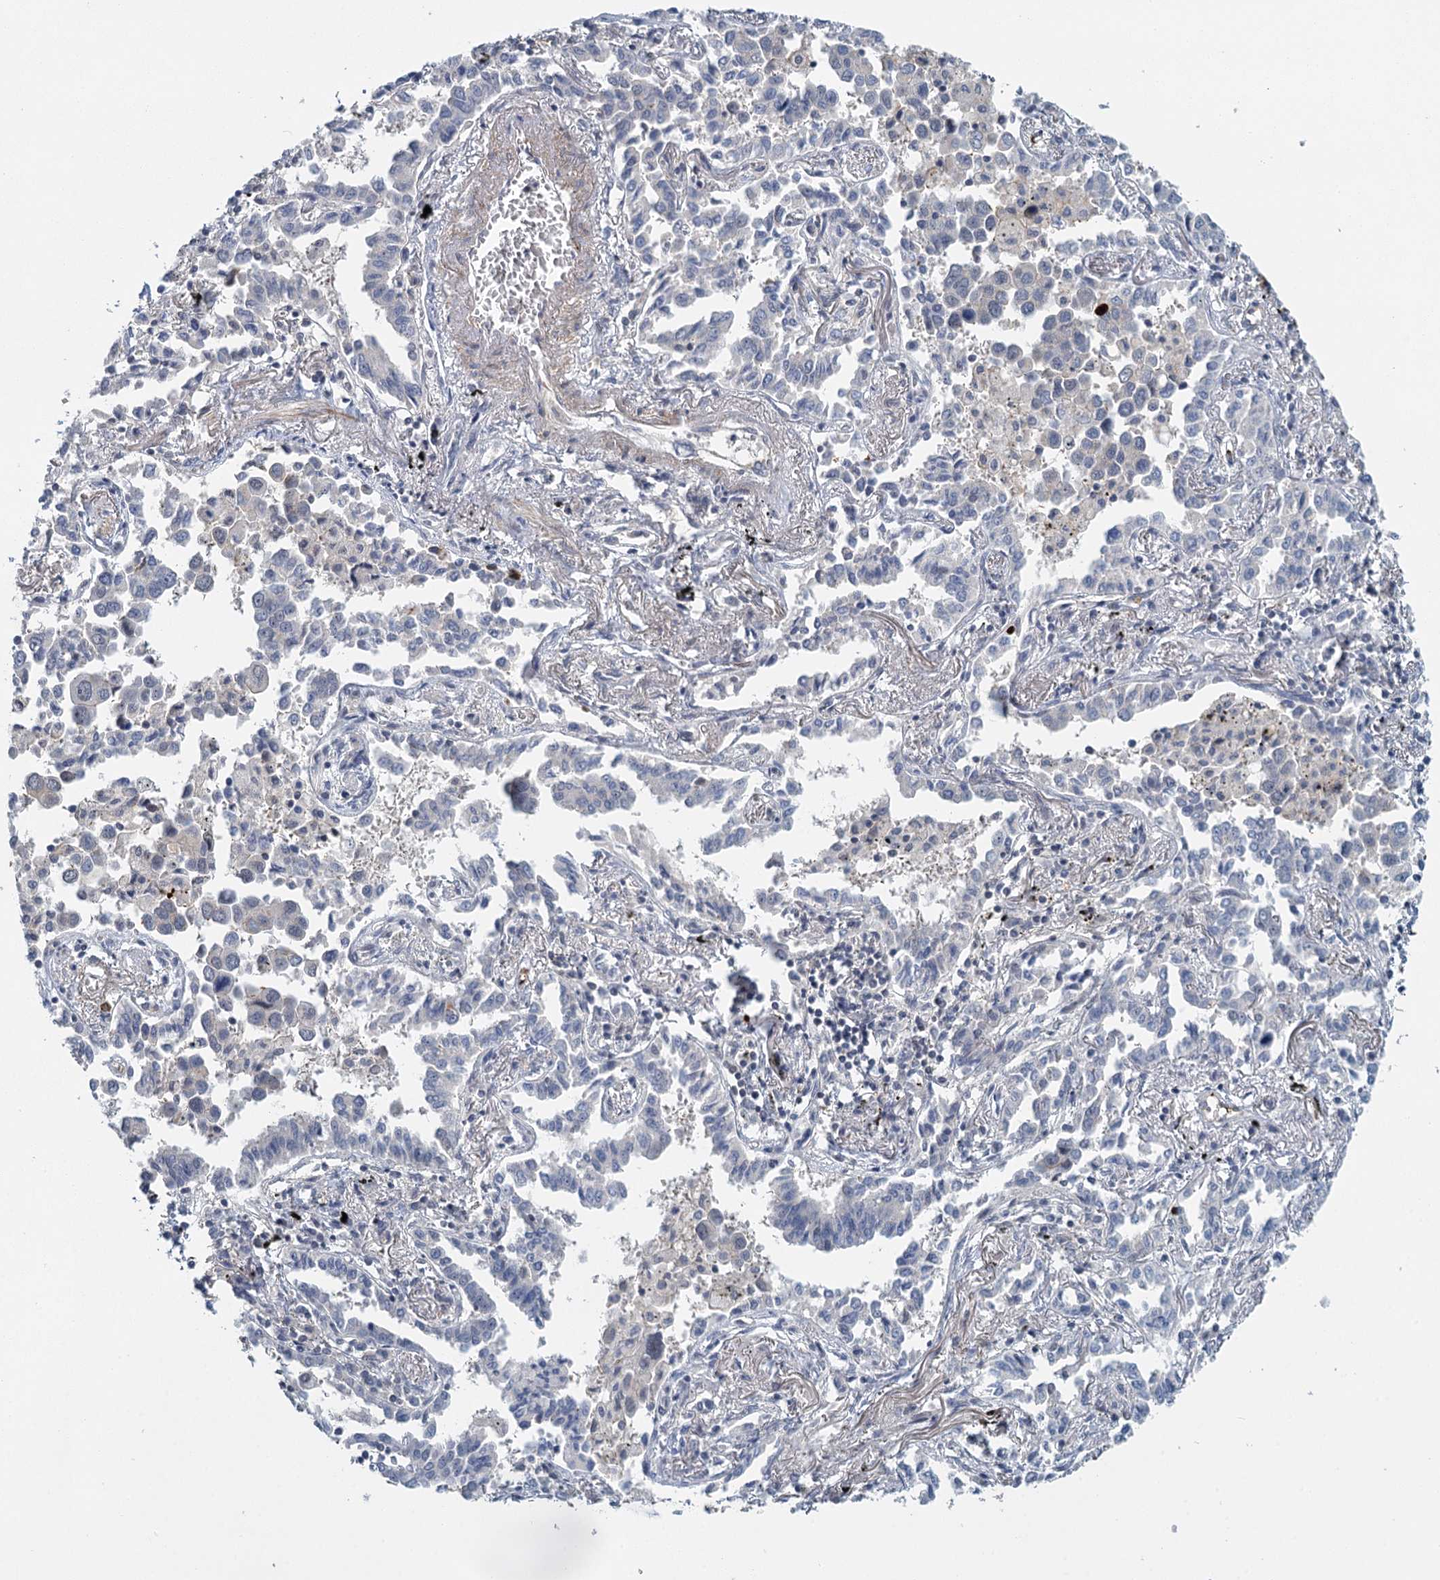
{"staining": {"intensity": "negative", "quantity": "none", "location": "none"}, "tissue": "lung cancer", "cell_type": "Tumor cells", "image_type": "cancer", "snomed": [{"axis": "morphology", "description": "Adenocarcinoma, NOS"}, {"axis": "topography", "description": "Lung"}], "caption": "This is an immunohistochemistry (IHC) photomicrograph of human lung cancer. There is no staining in tumor cells.", "gene": "GPATCH11", "patient": {"sex": "male", "age": 67}}